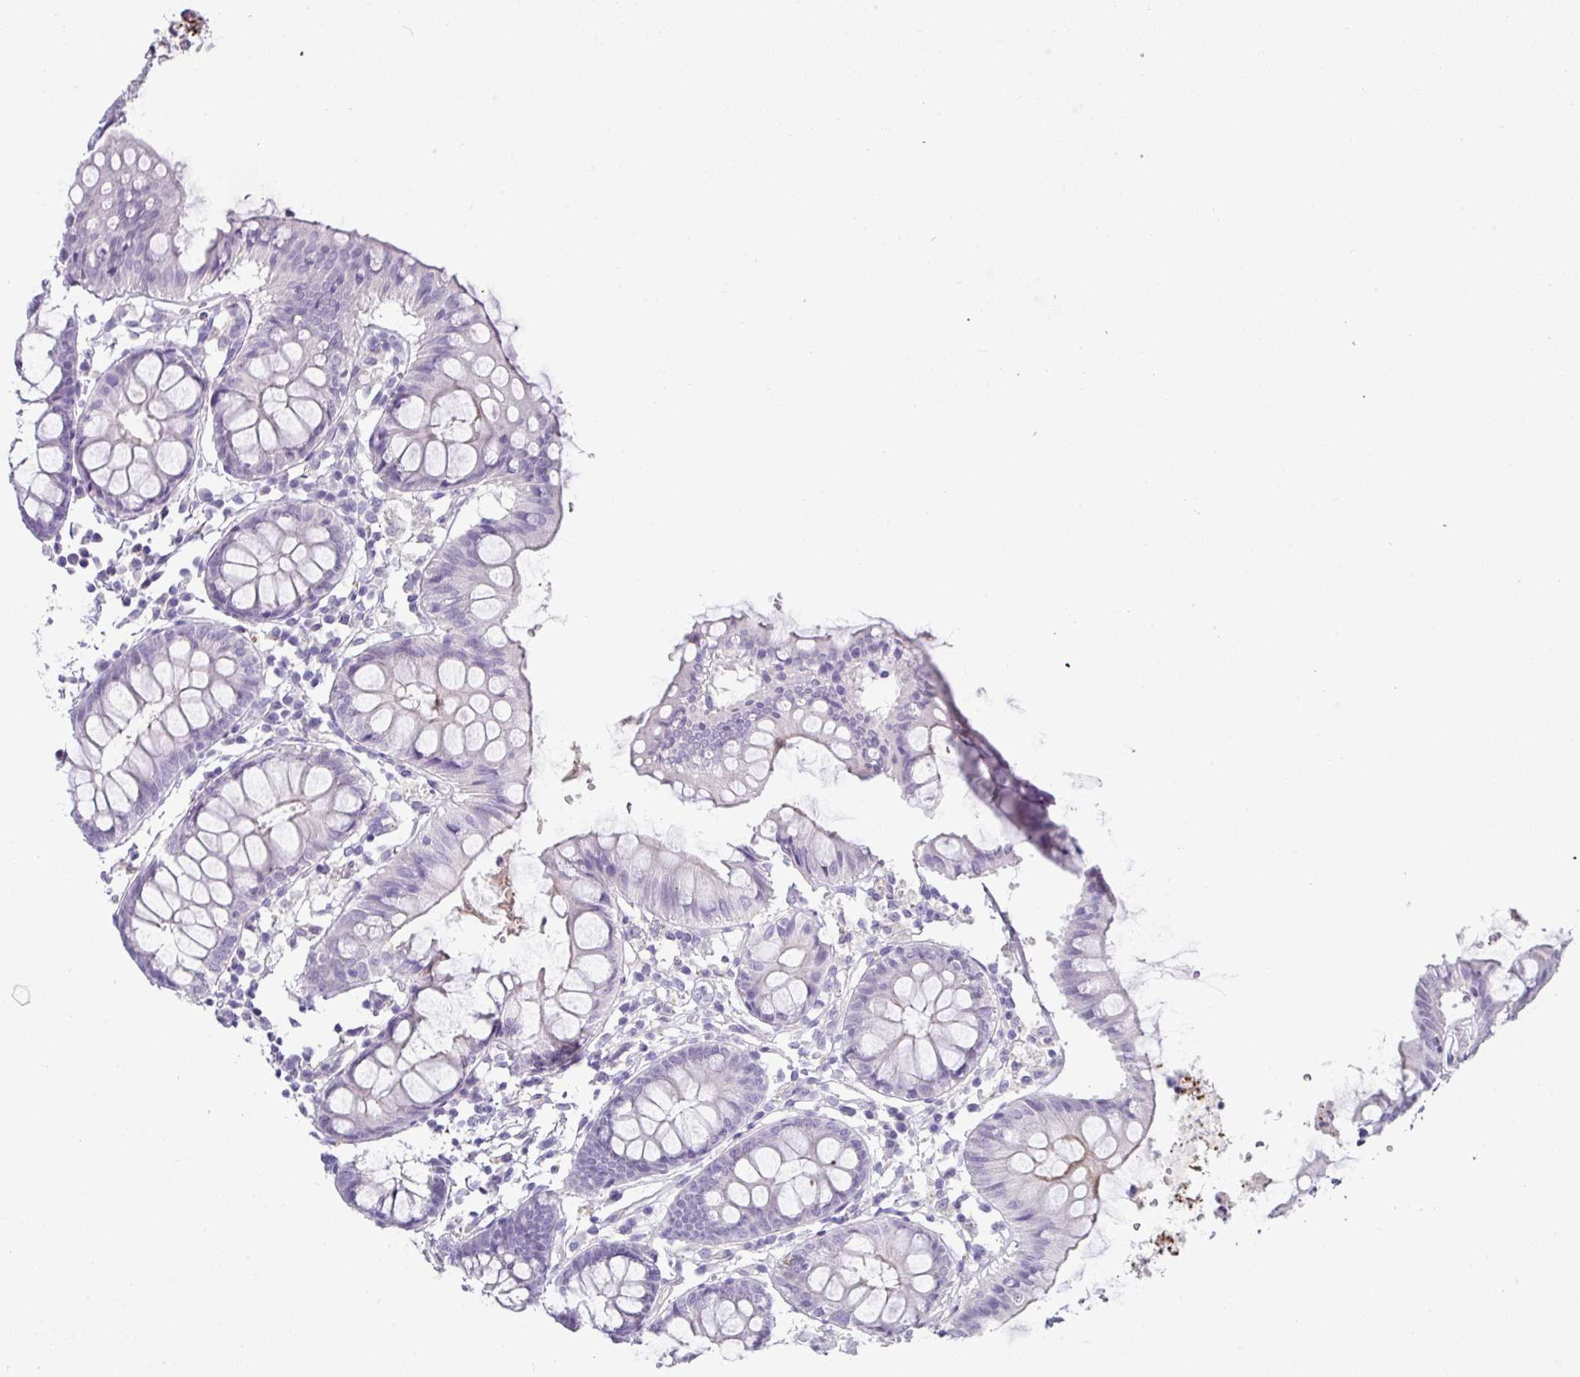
{"staining": {"intensity": "negative", "quantity": "none", "location": "none"}, "tissue": "colon", "cell_type": "Endothelial cells", "image_type": "normal", "snomed": [{"axis": "morphology", "description": "Normal tissue, NOS"}, {"axis": "topography", "description": "Colon"}], "caption": "Photomicrograph shows no significant protein staining in endothelial cells of normal colon. (DAB immunohistochemistry (IHC) visualized using brightfield microscopy, high magnification).", "gene": "OR52N1", "patient": {"sex": "female", "age": 84}}